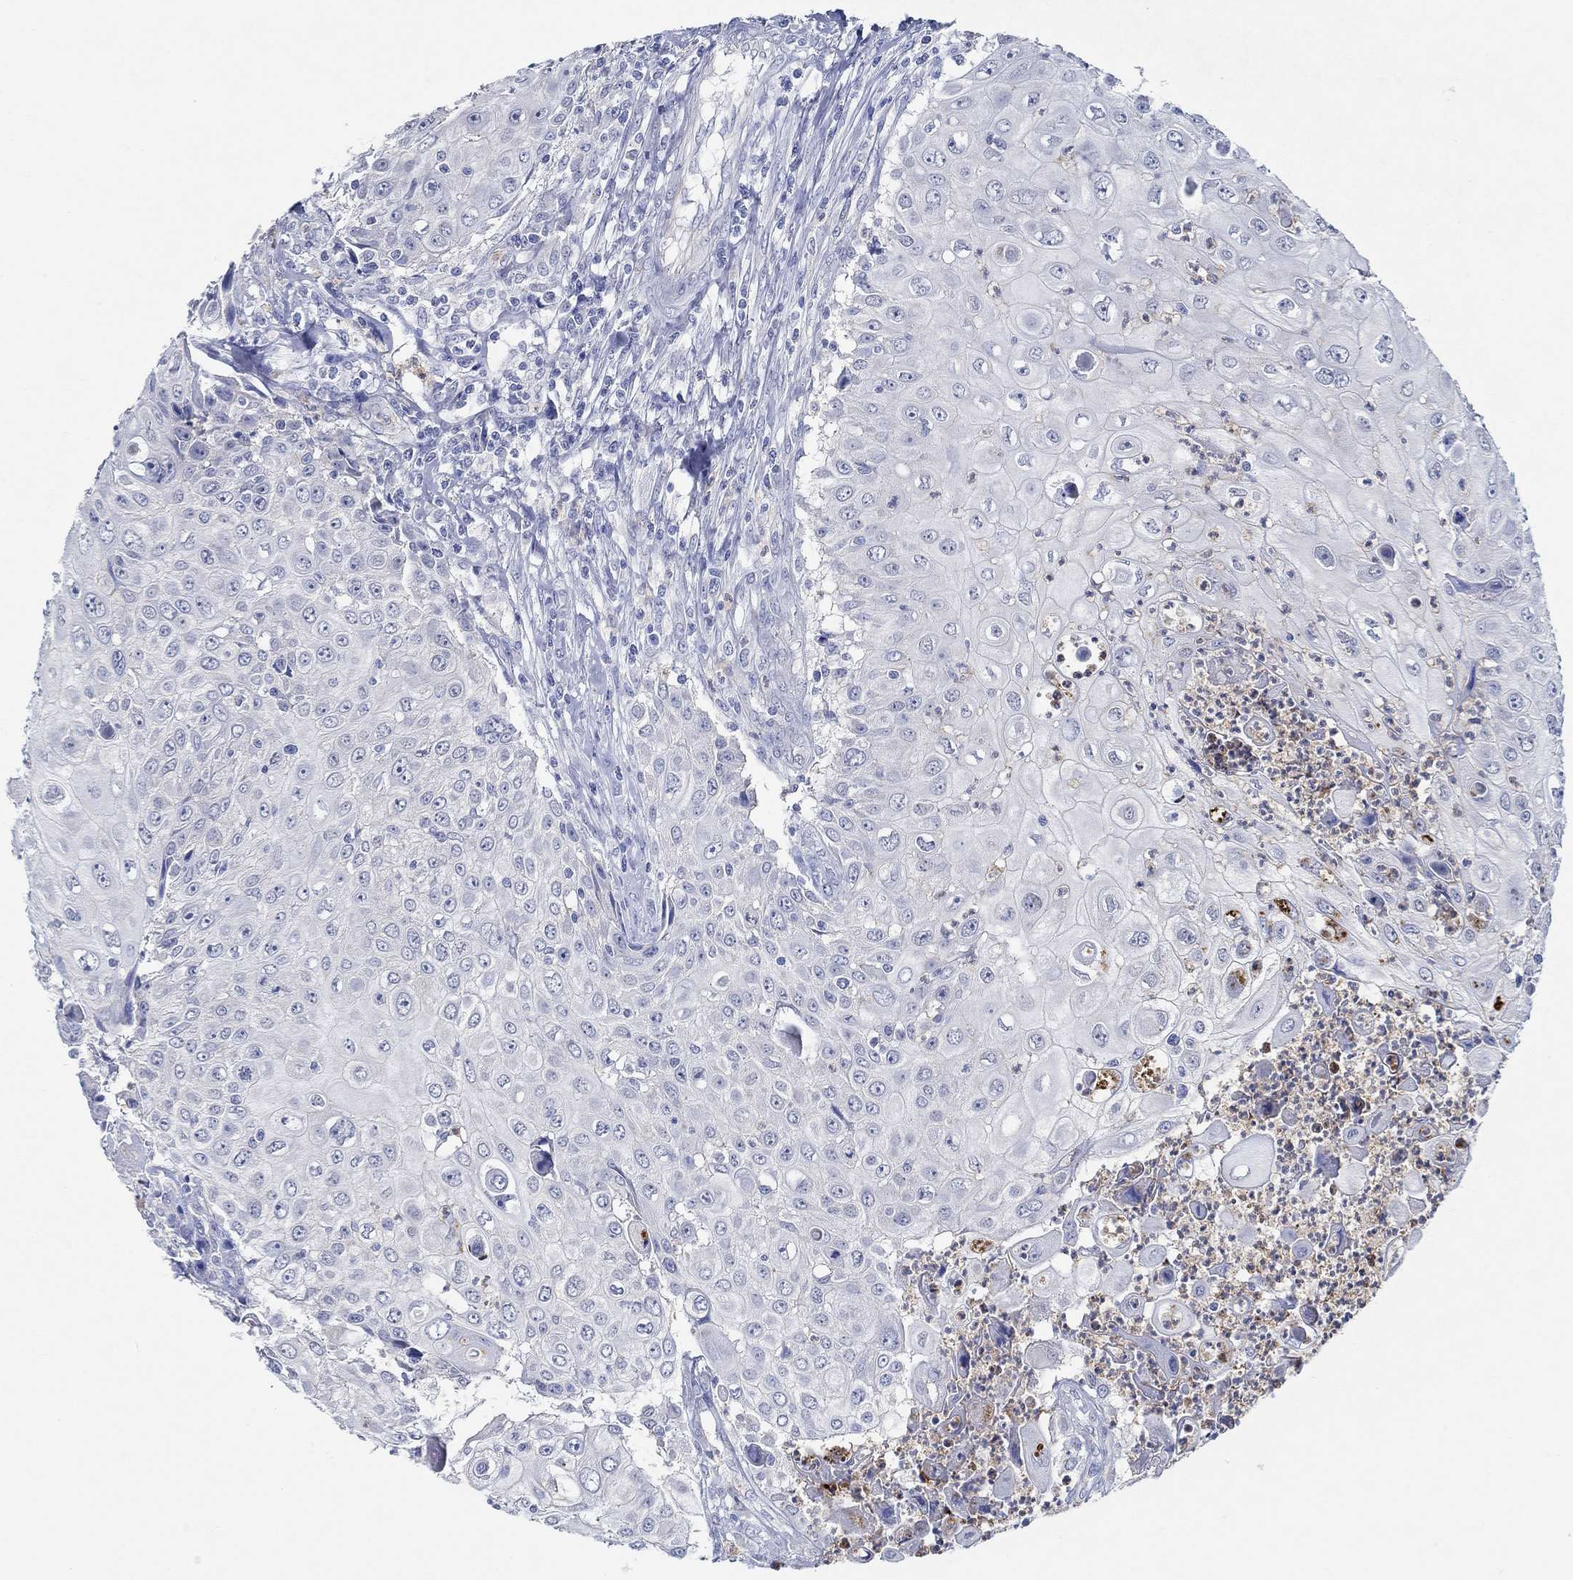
{"staining": {"intensity": "negative", "quantity": "none", "location": "none"}, "tissue": "urothelial cancer", "cell_type": "Tumor cells", "image_type": "cancer", "snomed": [{"axis": "morphology", "description": "Urothelial carcinoma, High grade"}, {"axis": "topography", "description": "Urinary bladder"}], "caption": "Immunohistochemistry image of neoplastic tissue: human urothelial carcinoma (high-grade) stained with DAB (3,3'-diaminobenzidine) displays no significant protein expression in tumor cells.", "gene": "ZNF671", "patient": {"sex": "female", "age": 79}}